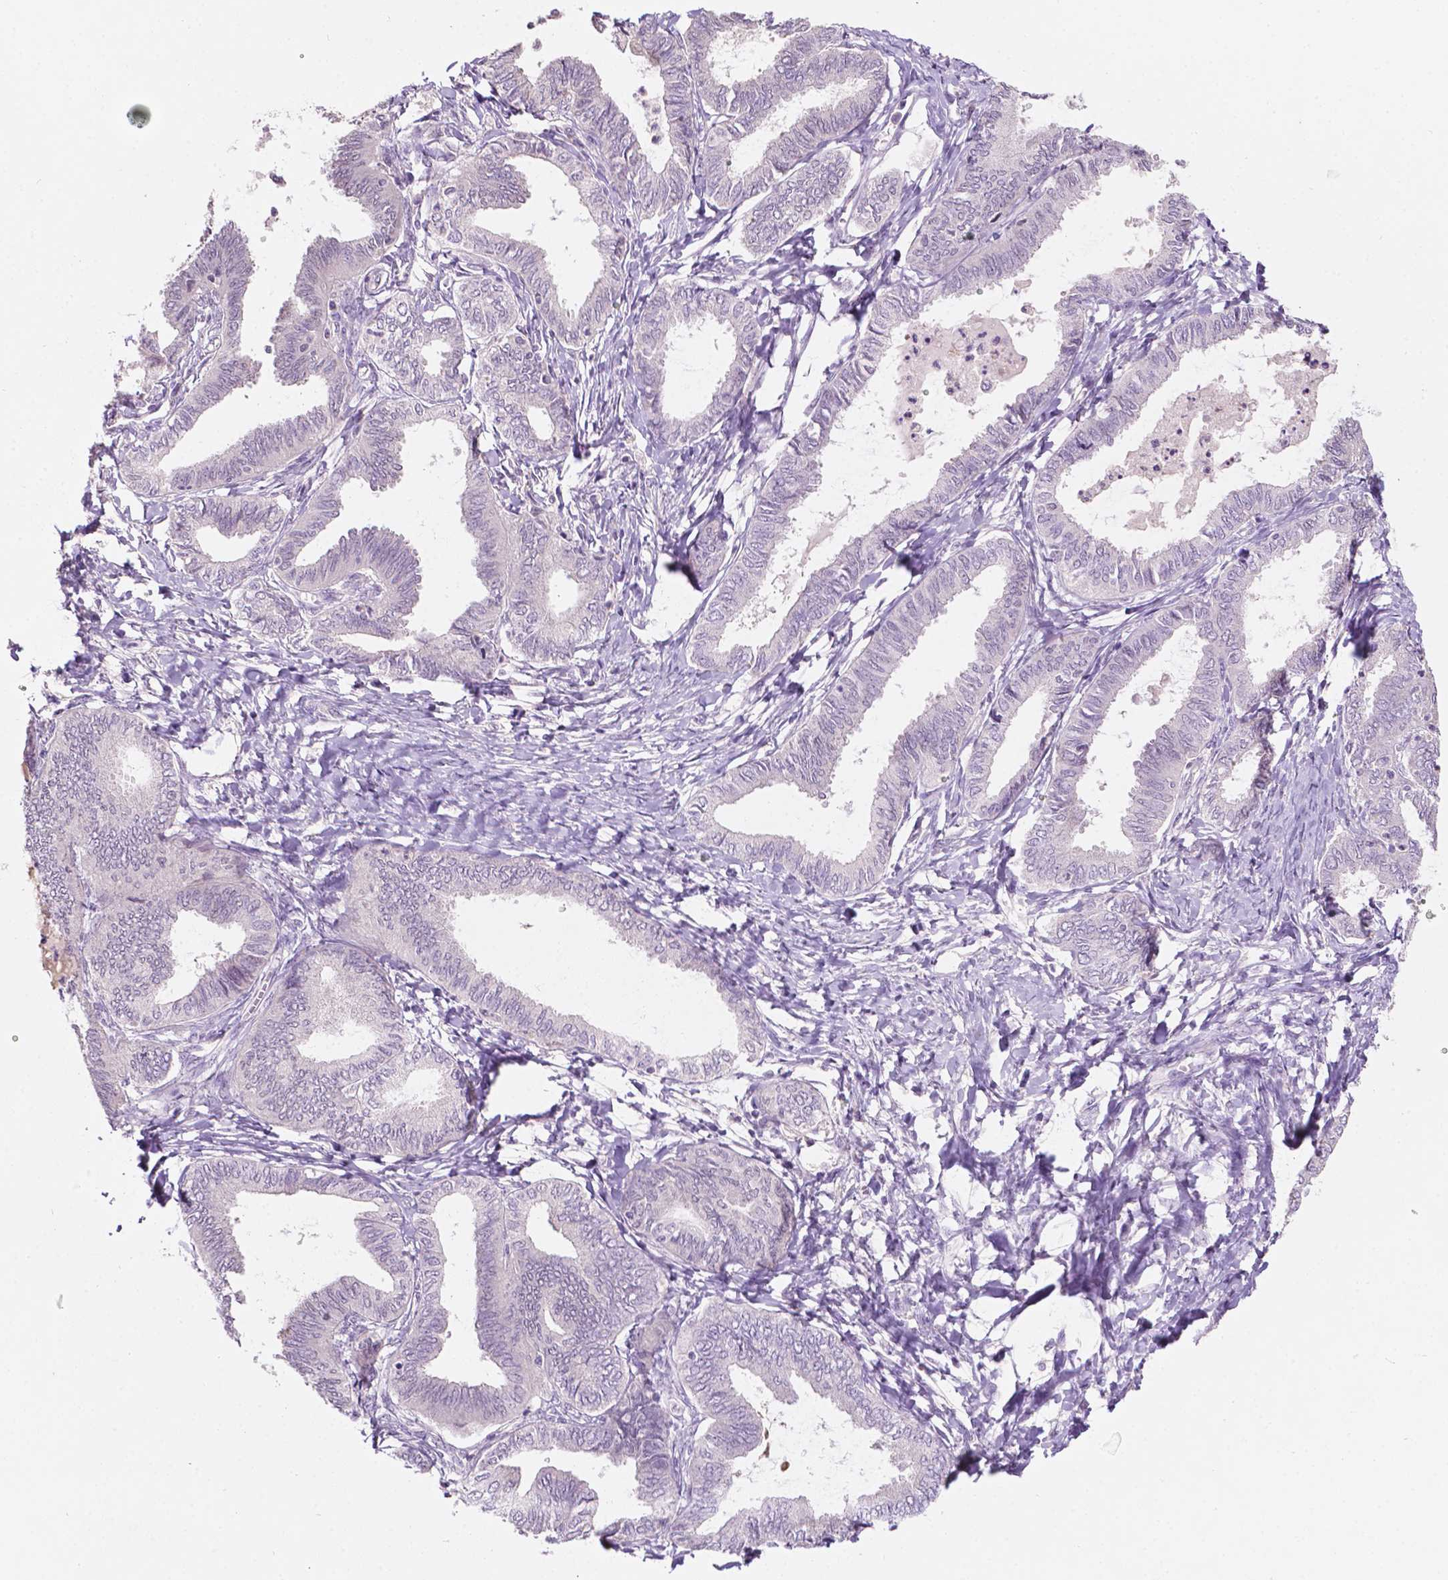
{"staining": {"intensity": "negative", "quantity": "none", "location": "none"}, "tissue": "ovarian cancer", "cell_type": "Tumor cells", "image_type": "cancer", "snomed": [{"axis": "morphology", "description": "Carcinoma, endometroid"}, {"axis": "topography", "description": "Ovary"}], "caption": "Immunohistochemistry of human ovarian endometroid carcinoma reveals no expression in tumor cells.", "gene": "TM6SF2", "patient": {"sex": "female", "age": 70}}